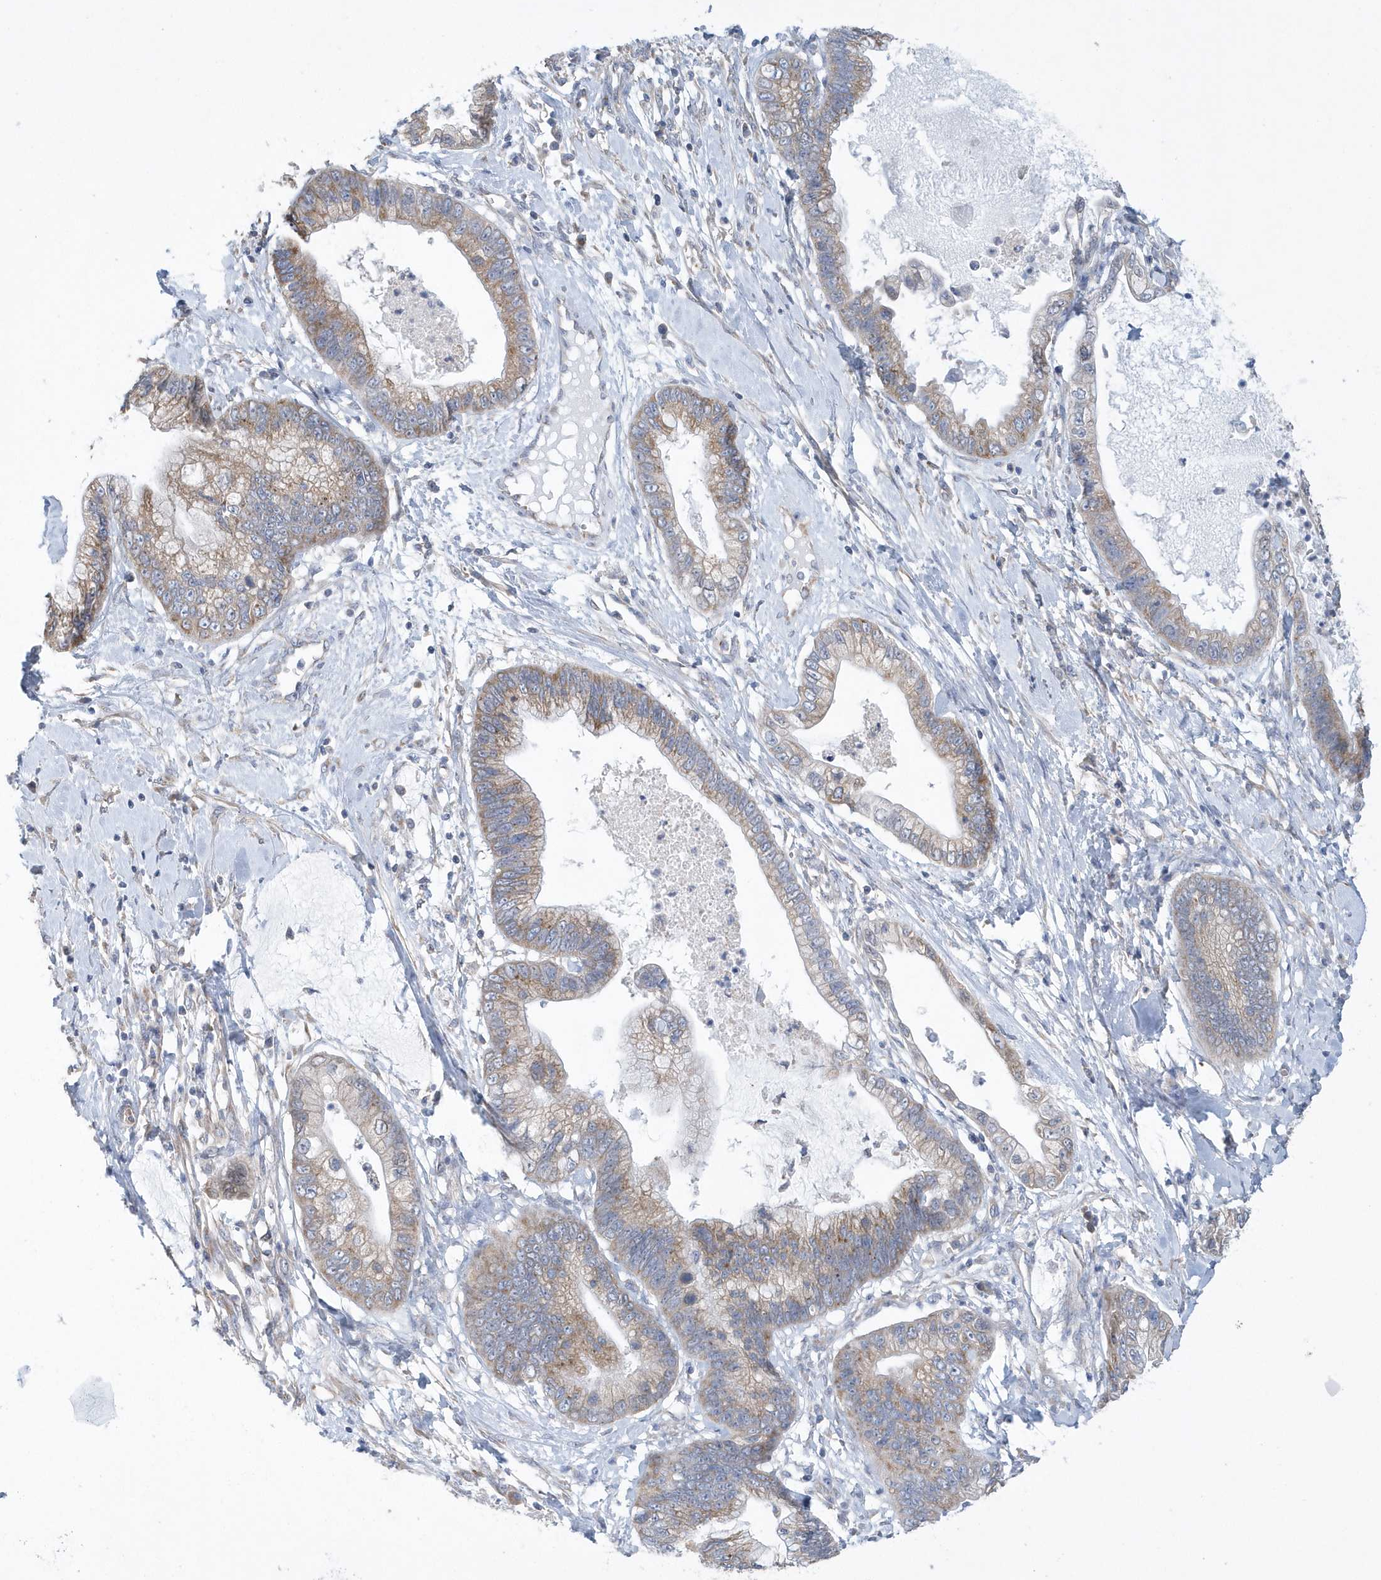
{"staining": {"intensity": "moderate", "quantity": "25%-75%", "location": "cytoplasmic/membranous"}, "tissue": "cervical cancer", "cell_type": "Tumor cells", "image_type": "cancer", "snomed": [{"axis": "morphology", "description": "Adenocarcinoma, NOS"}, {"axis": "topography", "description": "Cervix"}], "caption": "This photomicrograph demonstrates IHC staining of cervical adenocarcinoma, with medium moderate cytoplasmic/membranous positivity in approximately 25%-75% of tumor cells.", "gene": "SPATA5", "patient": {"sex": "female", "age": 44}}